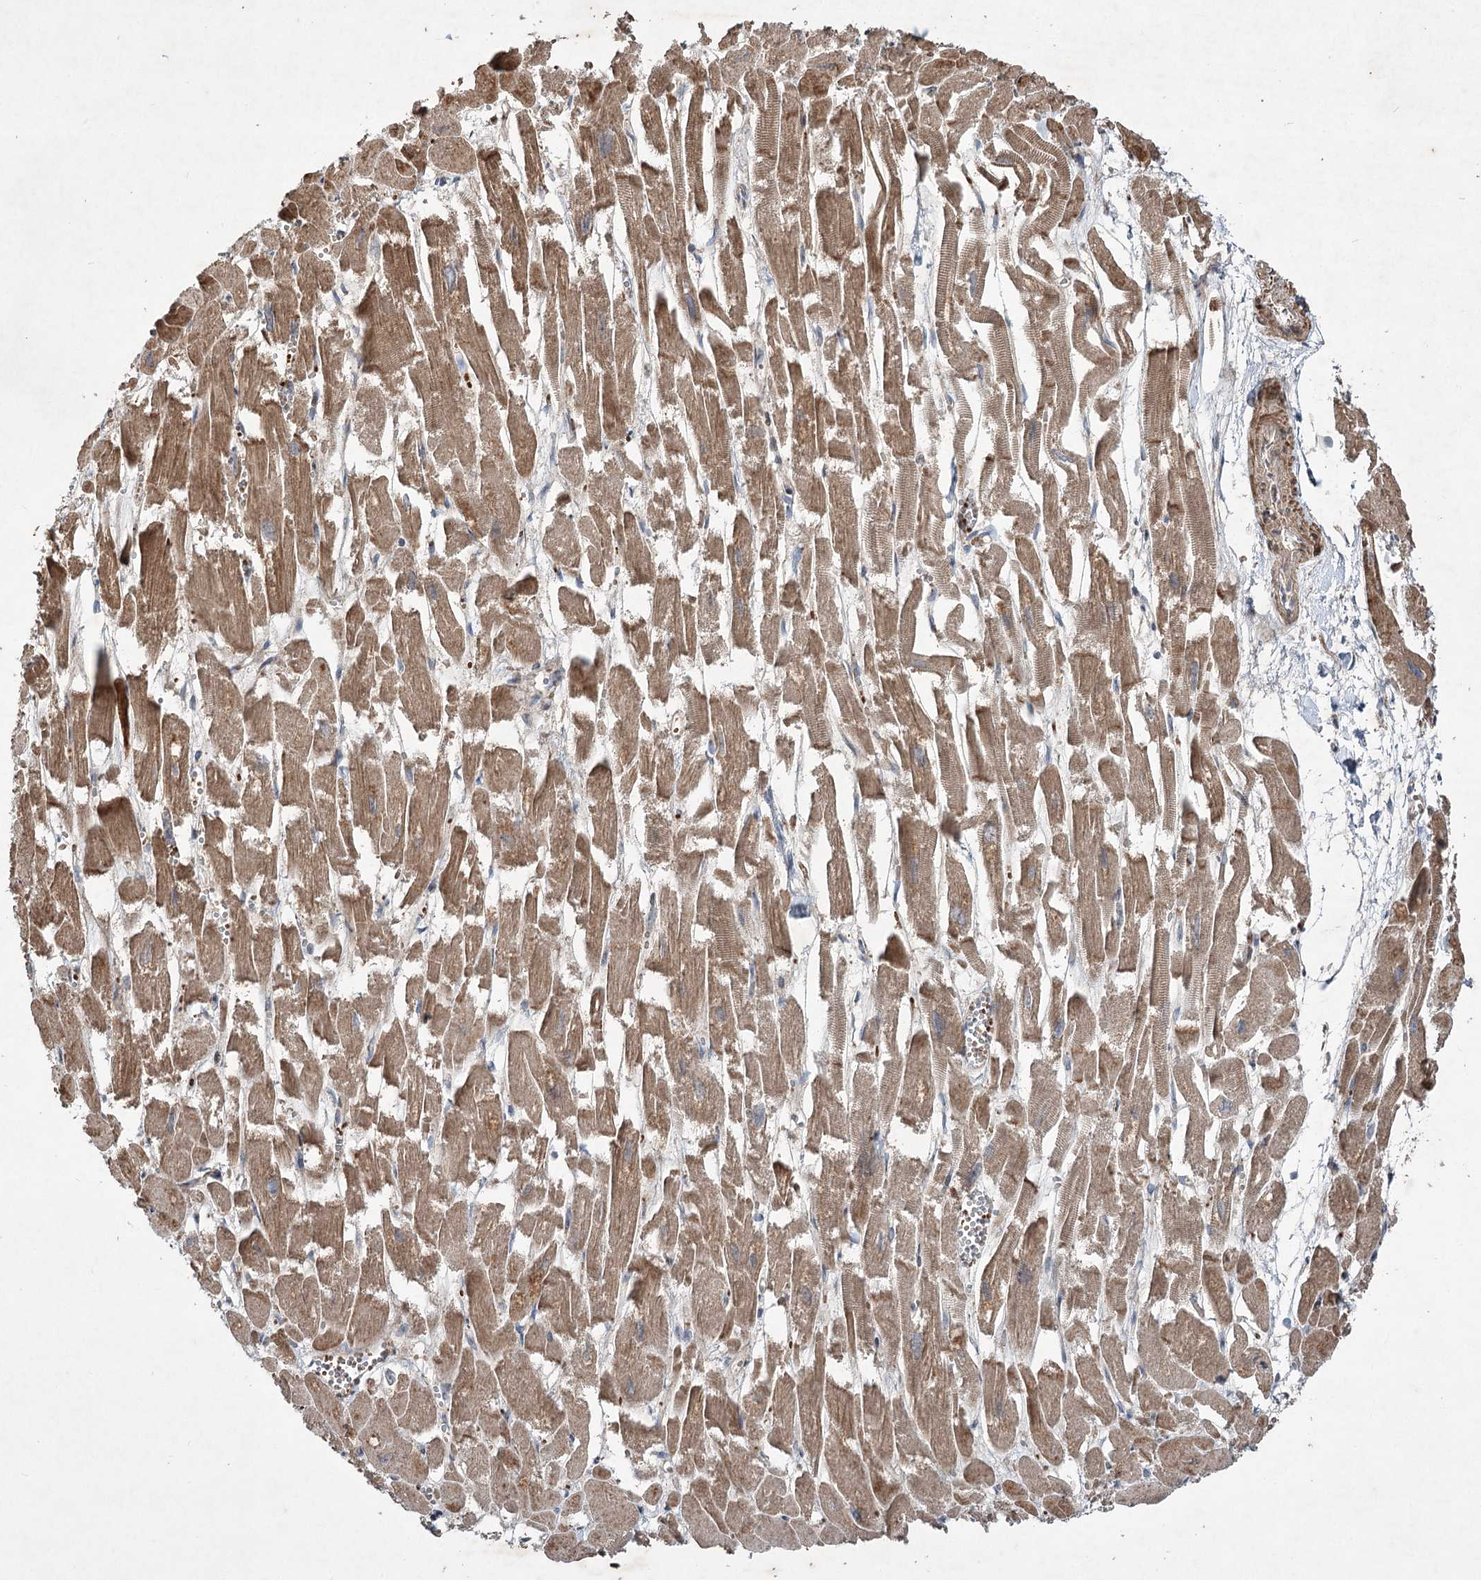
{"staining": {"intensity": "moderate", "quantity": ">75%", "location": "cytoplasmic/membranous"}, "tissue": "heart muscle", "cell_type": "Cardiomyocytes", "image_type": "normal", "snomed": [{"axis": "morphology", "description": "Normal tissue, NOS"}, {"axis": "topography", "description": "Heart"}], "caption": "Immunohistochemistry (IHC) (DAB (3,3'-diaminobenzidine)) staining of benign human heart muscle displays moderate cytoplasmic/membranous protein staining in about >75% of cardiomyocytes.", "gene": "SERINC5", "patient": {"sex": "male", "age": 54}}